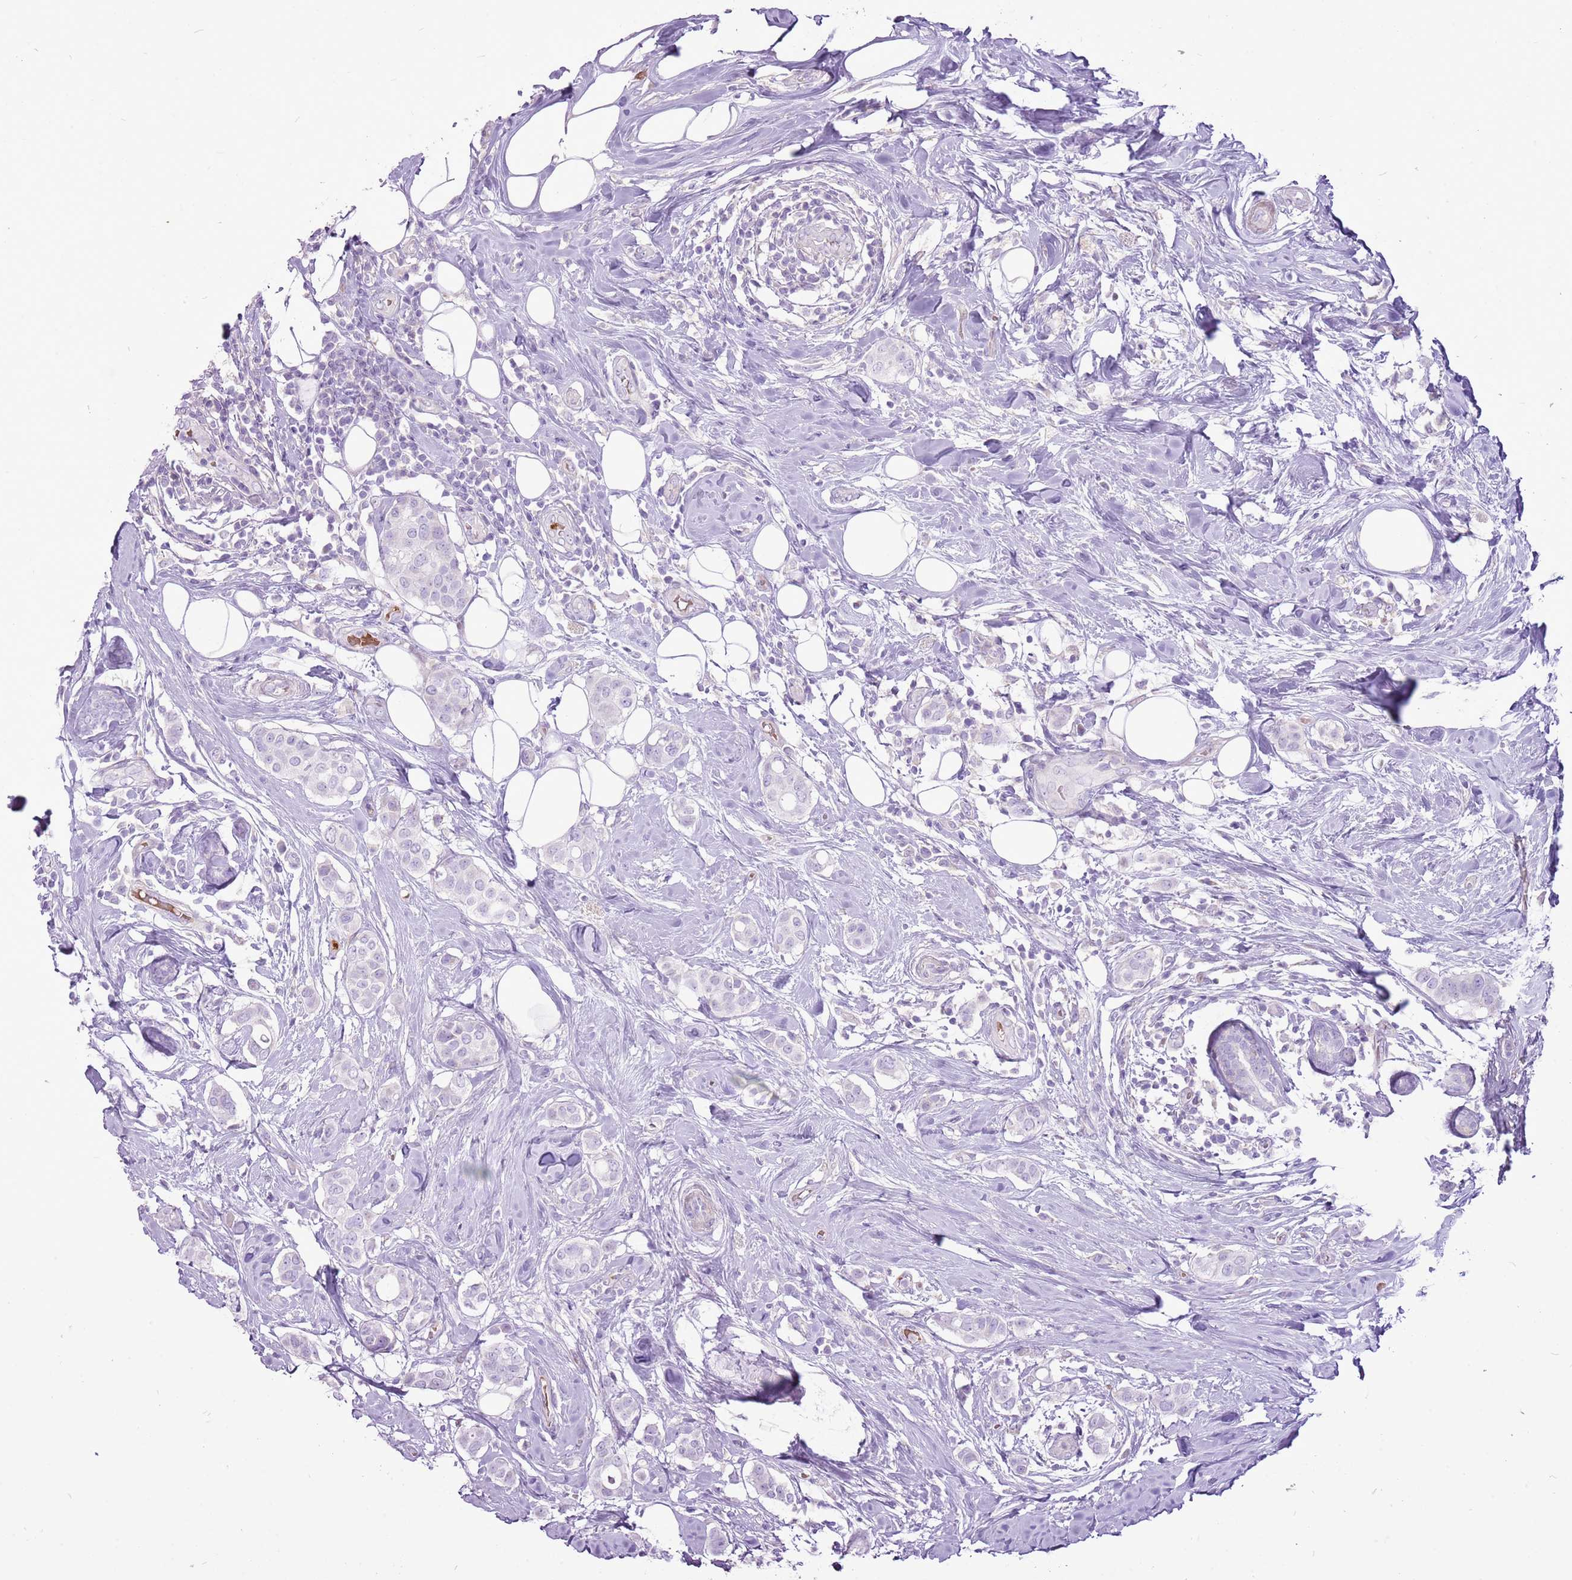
{"staining": {"intensity": "negative", "quantity": "none", "location": "none"}, "tissue": "breast cancer", "cell_type": "Tumor cells", "image_type": "cancer", "snomed": [{"axis": "morphology", "description": "Lobular carcinoma"}, {"axis": "topography", "description": "Breast"}], "caption": "IHC photomicrograph of breast cancer stained for a protein (brown), which reveals no staining in tumor cells. Nuclei are stained in blue.", "gene": "CHAC2", "patient": {"sex": "female", "age": 51}}